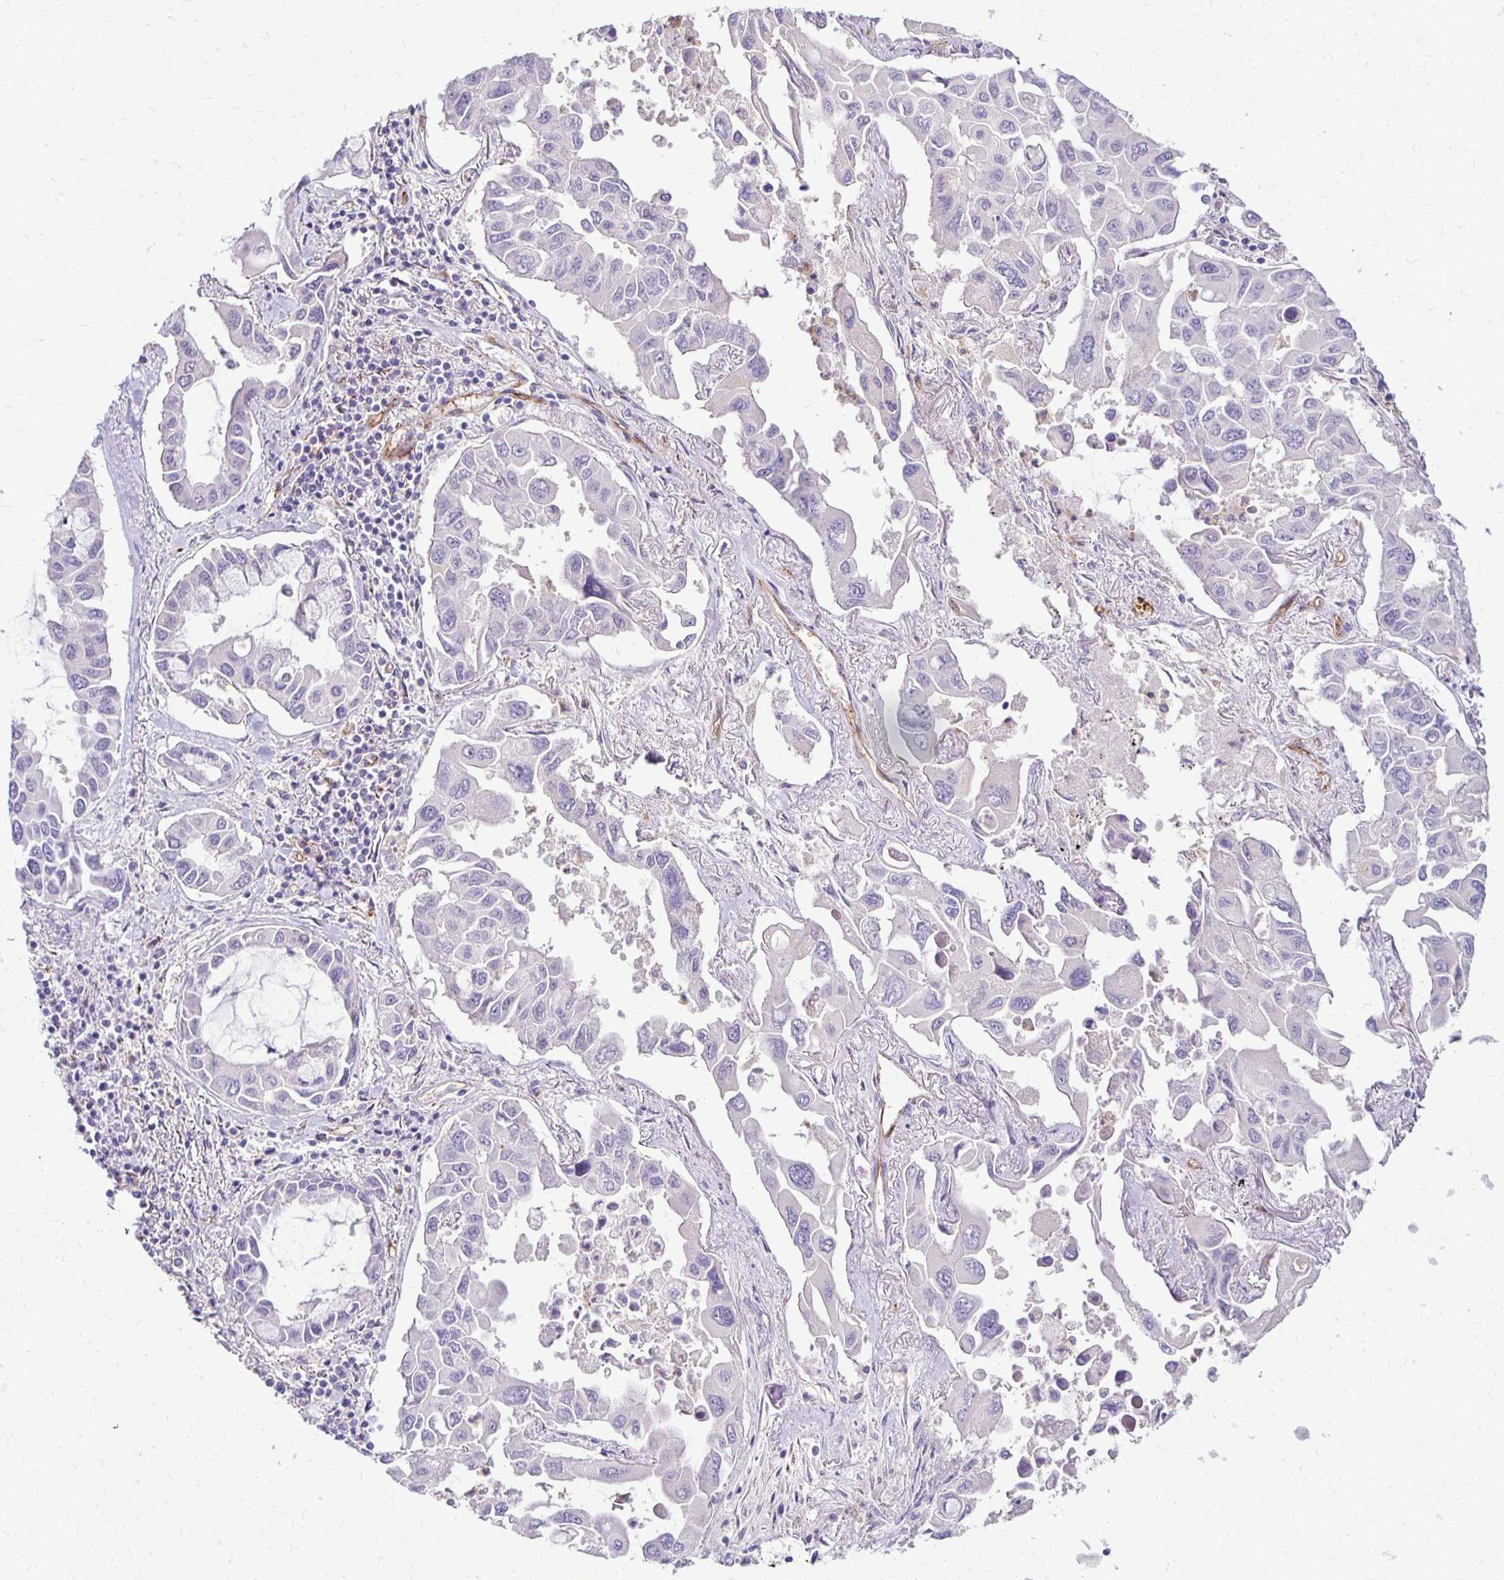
{"staining": {"intensity": "negative", "quantity": "none", "location": "none"}, "tissue": "lung cancer", "cell_type": "Tumor cells", "image_type": "cancer", "snomed": [{"axis": "morphology", "description": "Adenocarcinoma, NOS"}, {"axis": "topography", "description": "Lung"}], "caption": "Tumor cells are negative for protein expression in human lung adenocarcinoma.", "gene": "TTYH1", "patient": {"sex": "male", "age": 64}}